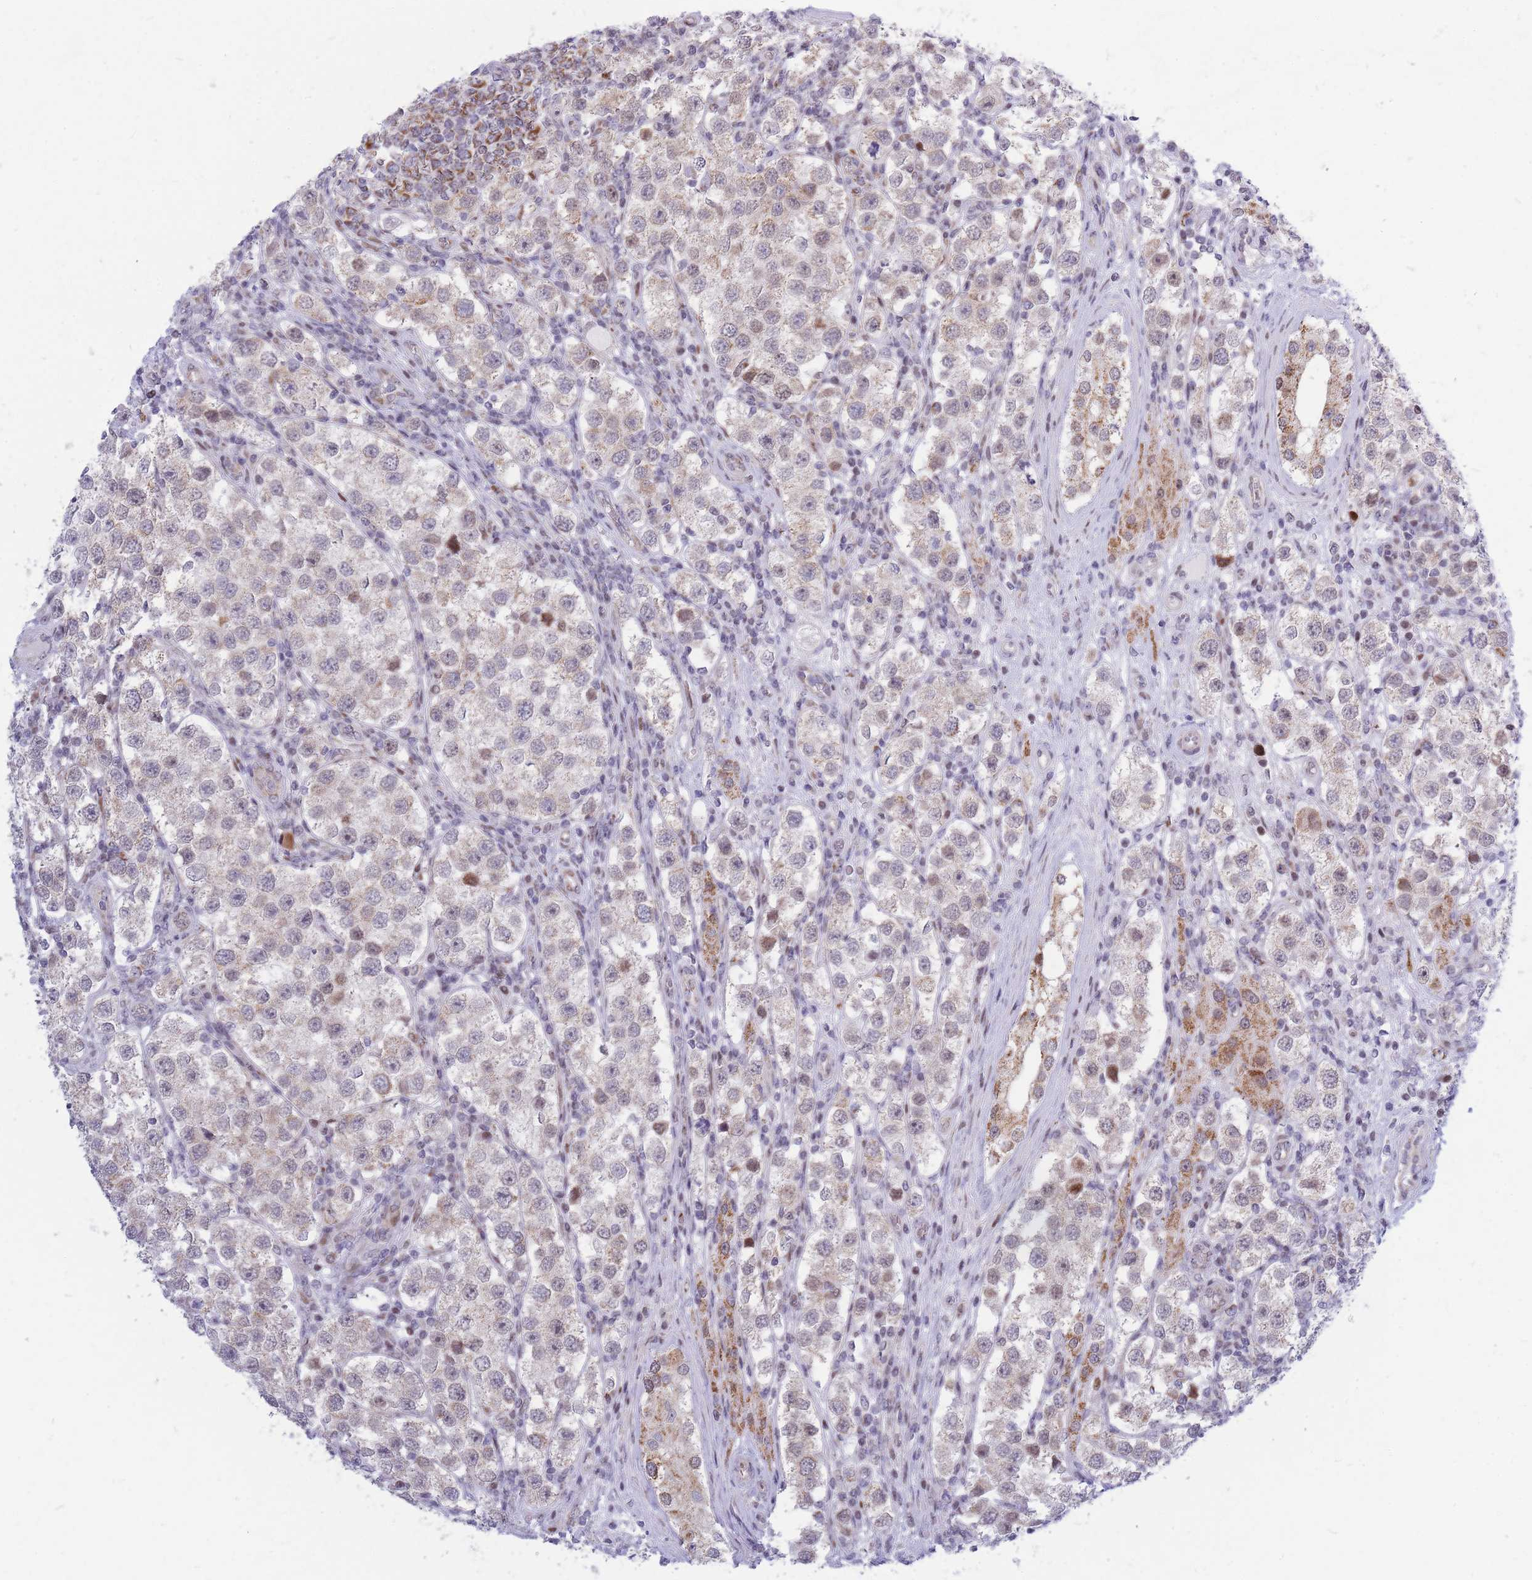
{"staining": {"intensity": "moderate", "quantity": "<25%", "location": "cytoplasmic/membranous"}, "tissue": "testis cancer", "cell_type": "Tumor cells", "image_type": "cancer", "snomed": [{"axis": "morphology", "description": "Seminoma, NOS"}, {"axis": "topography", "description": "Testis"}], "caption": "Protein staining reveals moderate cytoplasmic/membranous expression in approximately <25% of tumor cells in testis seminoma. (IHC, brightfield microscopy, high magnification).", "gene": "MOB4", "patient": {"sex": "male", "age": 37}}